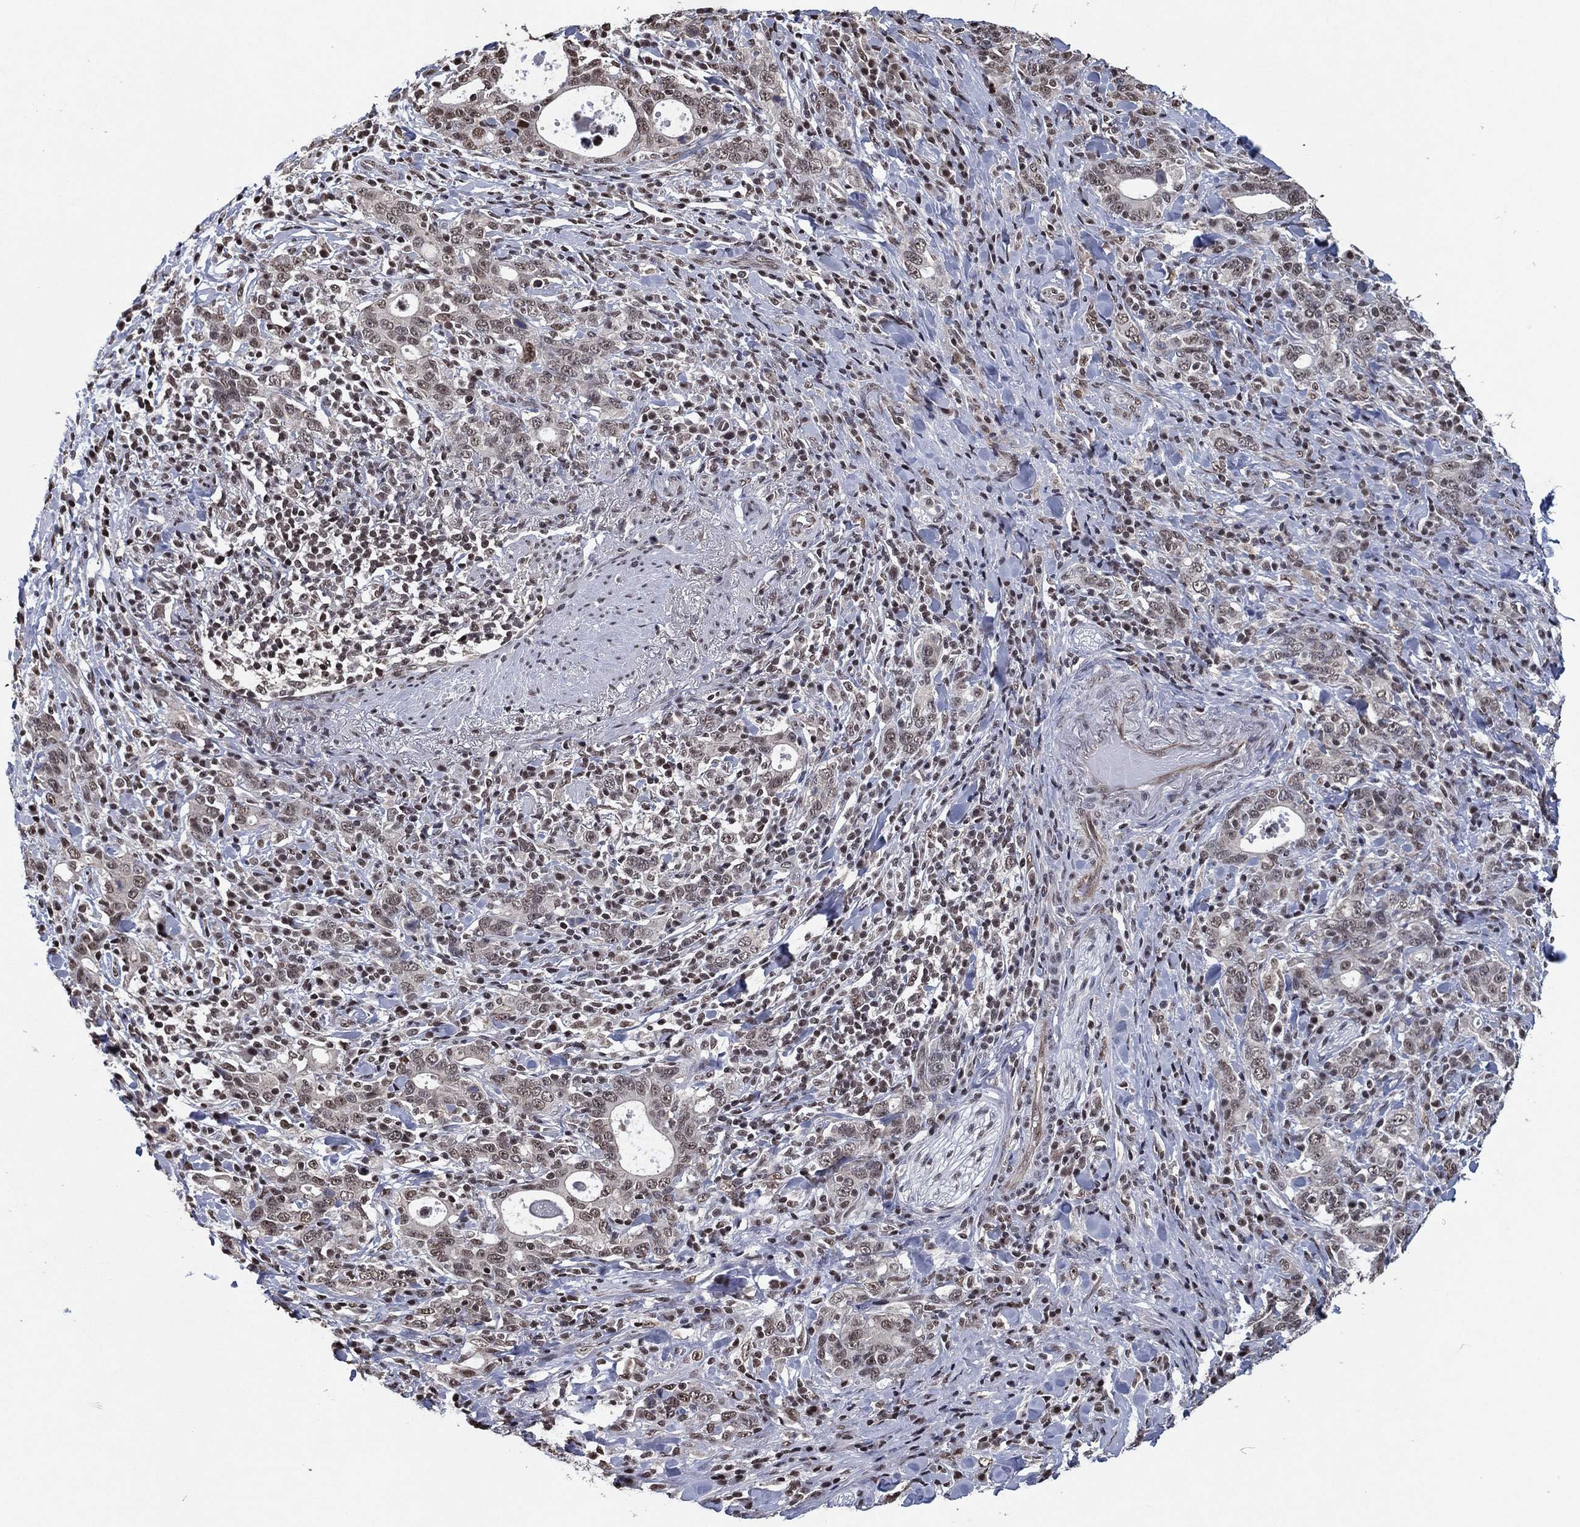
{"staining": {"intensity": "weak", "quantity": "<25%", "location": "nuclear"}, "tissue": "stomach cancer", "cell_type": "Tumor cells", "image_type": "cancer", "snomed": [{"axis": "morphology", "description": "Adenocarcinoma, NOS"}, {"axis": "topography", "description": "Stomach"}], "caption": "Immunohistochemistry image of human stomach cancer (adenocarcinoma) stained for a protein (brown), which exhibits no expression in tumor cells.", "gene": "ZBTB42", "patient": {"sex": "male", "age": 79}}